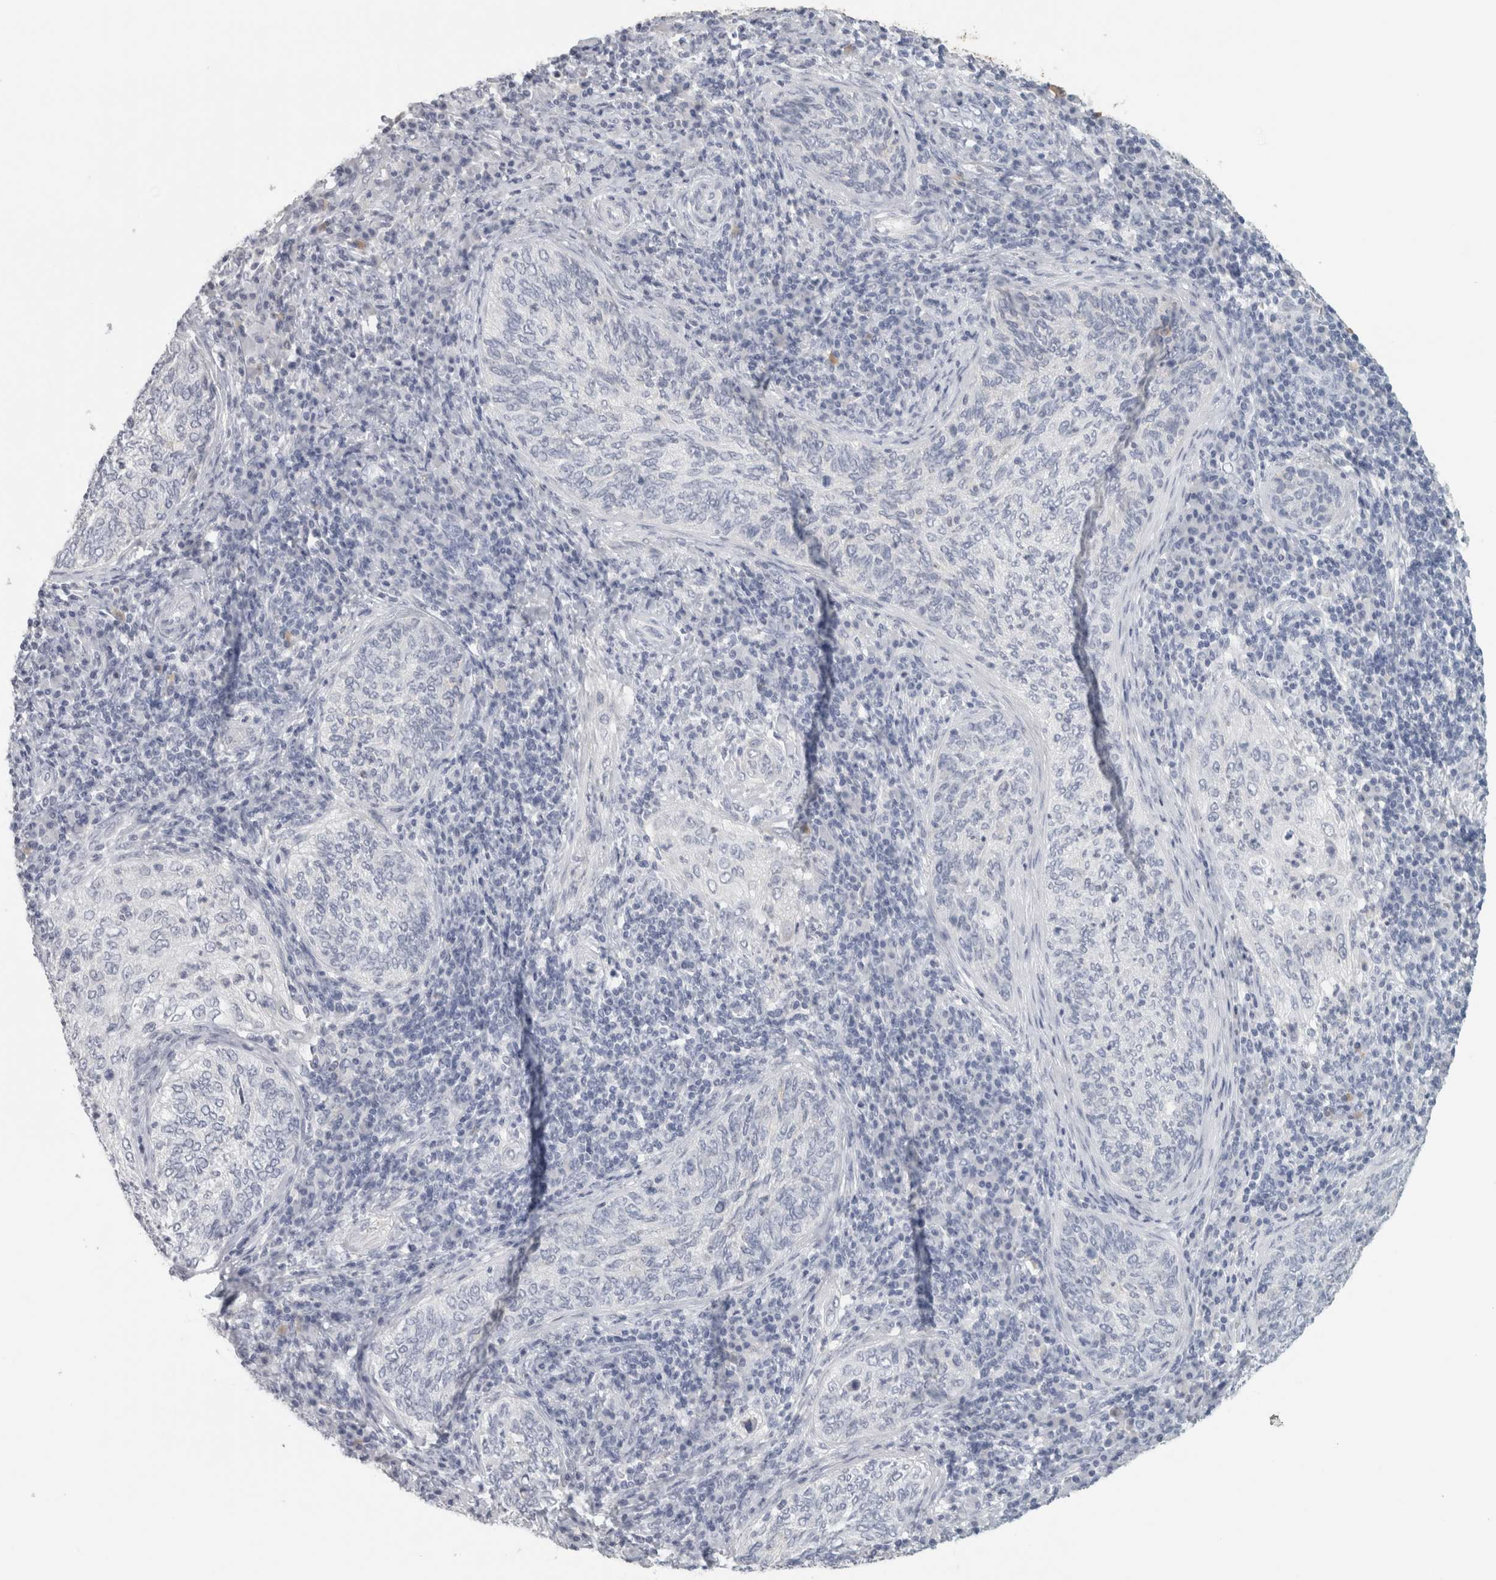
{"staining": {"intensity": "negative", "quantity": "none", "location": "none"}, "tissue": "cervical cancer", "cell_type": "Tumor cells", "image_type": "cancer", "snomed": [{"axis": "morphology", "description": "Squamous cell carcinoma, NOS"}, {"axis": "topography", "description": "Cervix"}], "caption": "Immunohistochemistry of cervical cancer (squamous cell carcinoma) reveals no staining in tumor cells.", "gene": "SLC28A3", "patient": {"sex": "female", "age": 30}}